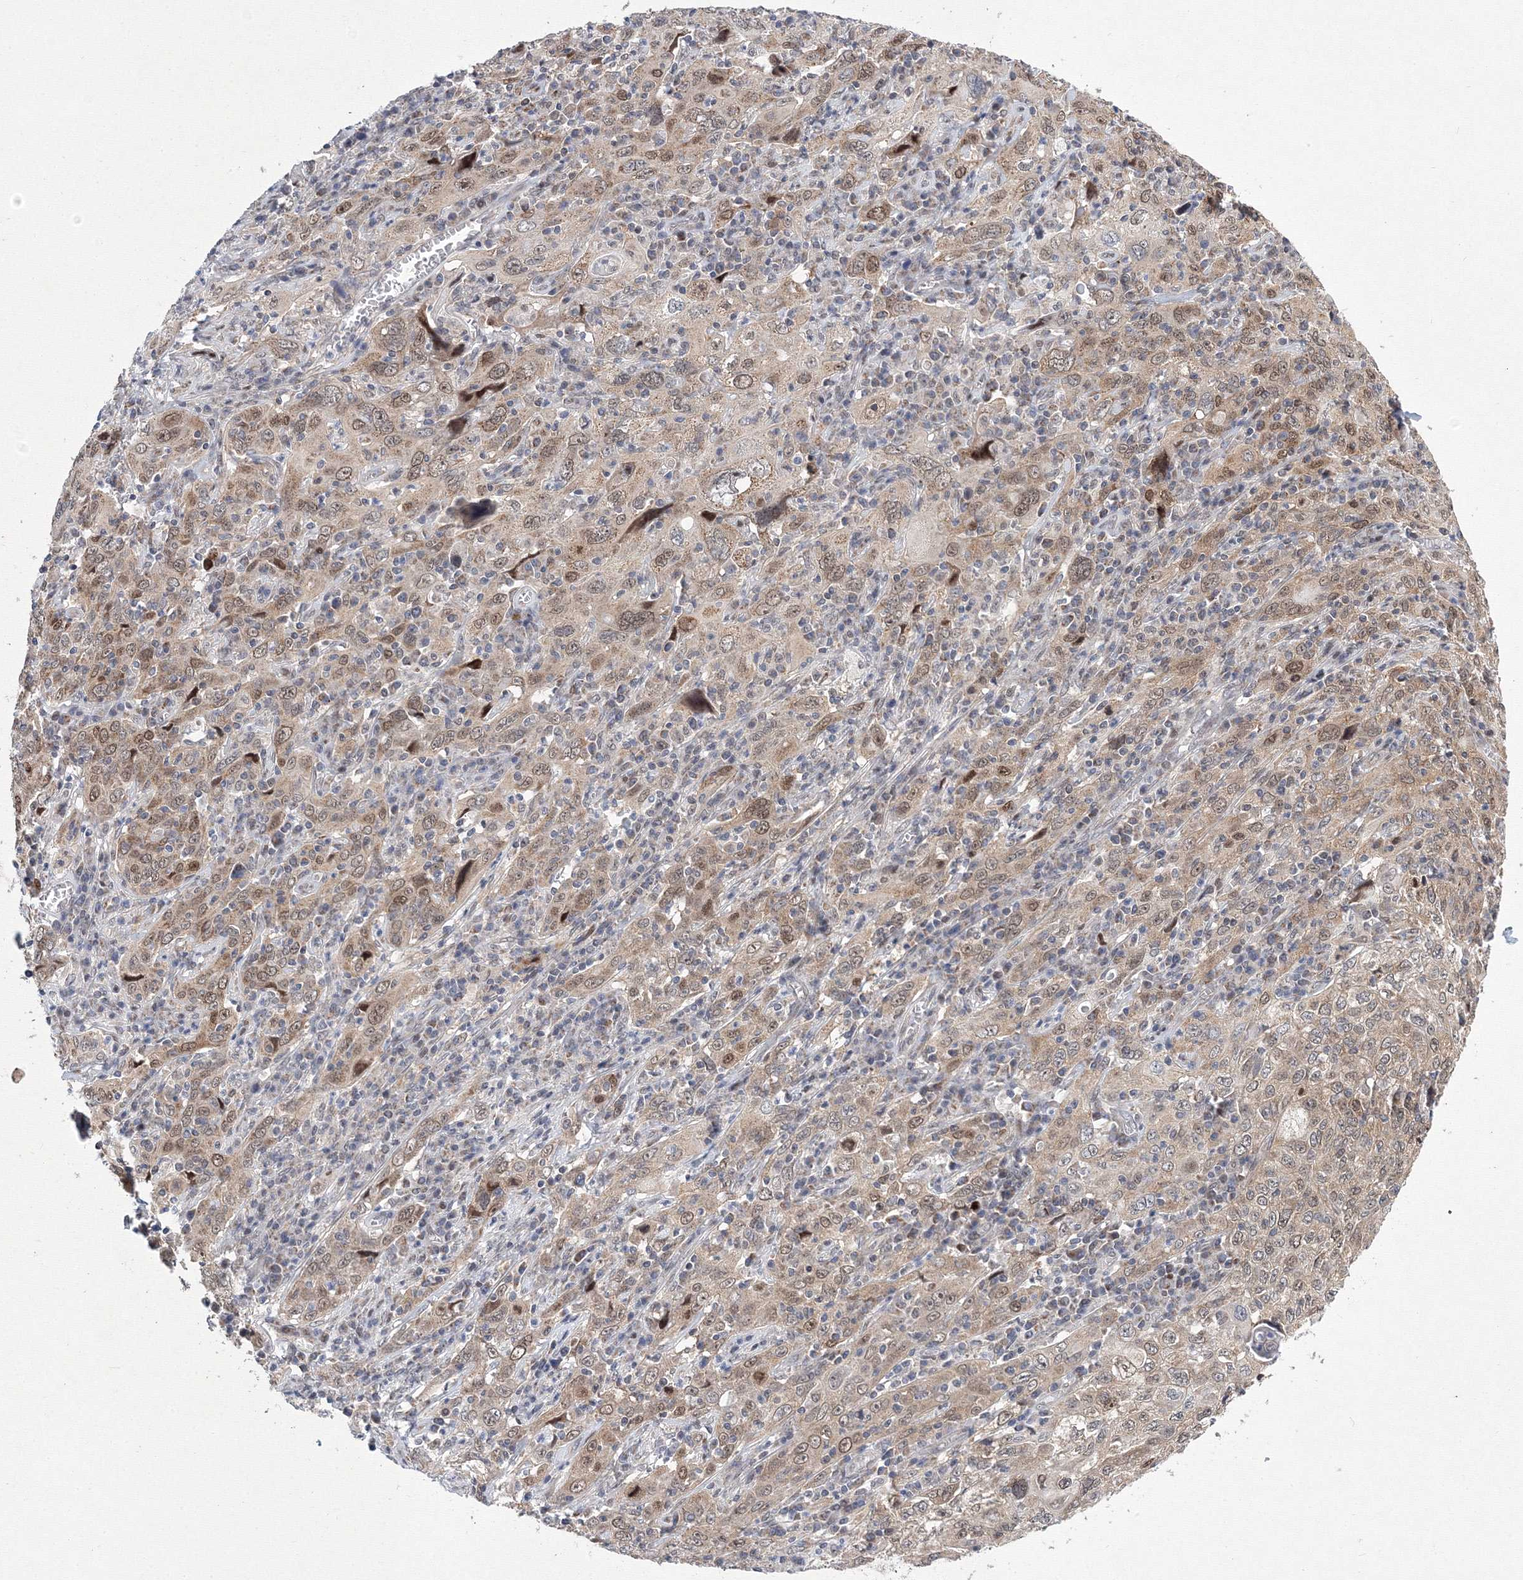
{"staining": {"intensity": "moderate", "quantity": ">75%", "location": "cytoplasmic/membranous,nuclear"}, "tissue": "cervical cancer", "cell_type": "Tumor cells", "image_type": "cancer", "snomed": [{"axis": "morphology", "description": "Squamous cell carcinoma, NOS"}, {"axis": "topography", "description": "Cervix"}], "caption": "Immunohistochemical staining of cervical squamous cell carcinoma displays medium levels of moderate cytoplasmic/membranous and nuclear expression in approximately >75% of tumor cells.", "gene": "GPN1", "patient": {"sex": "female", "age": 46}}